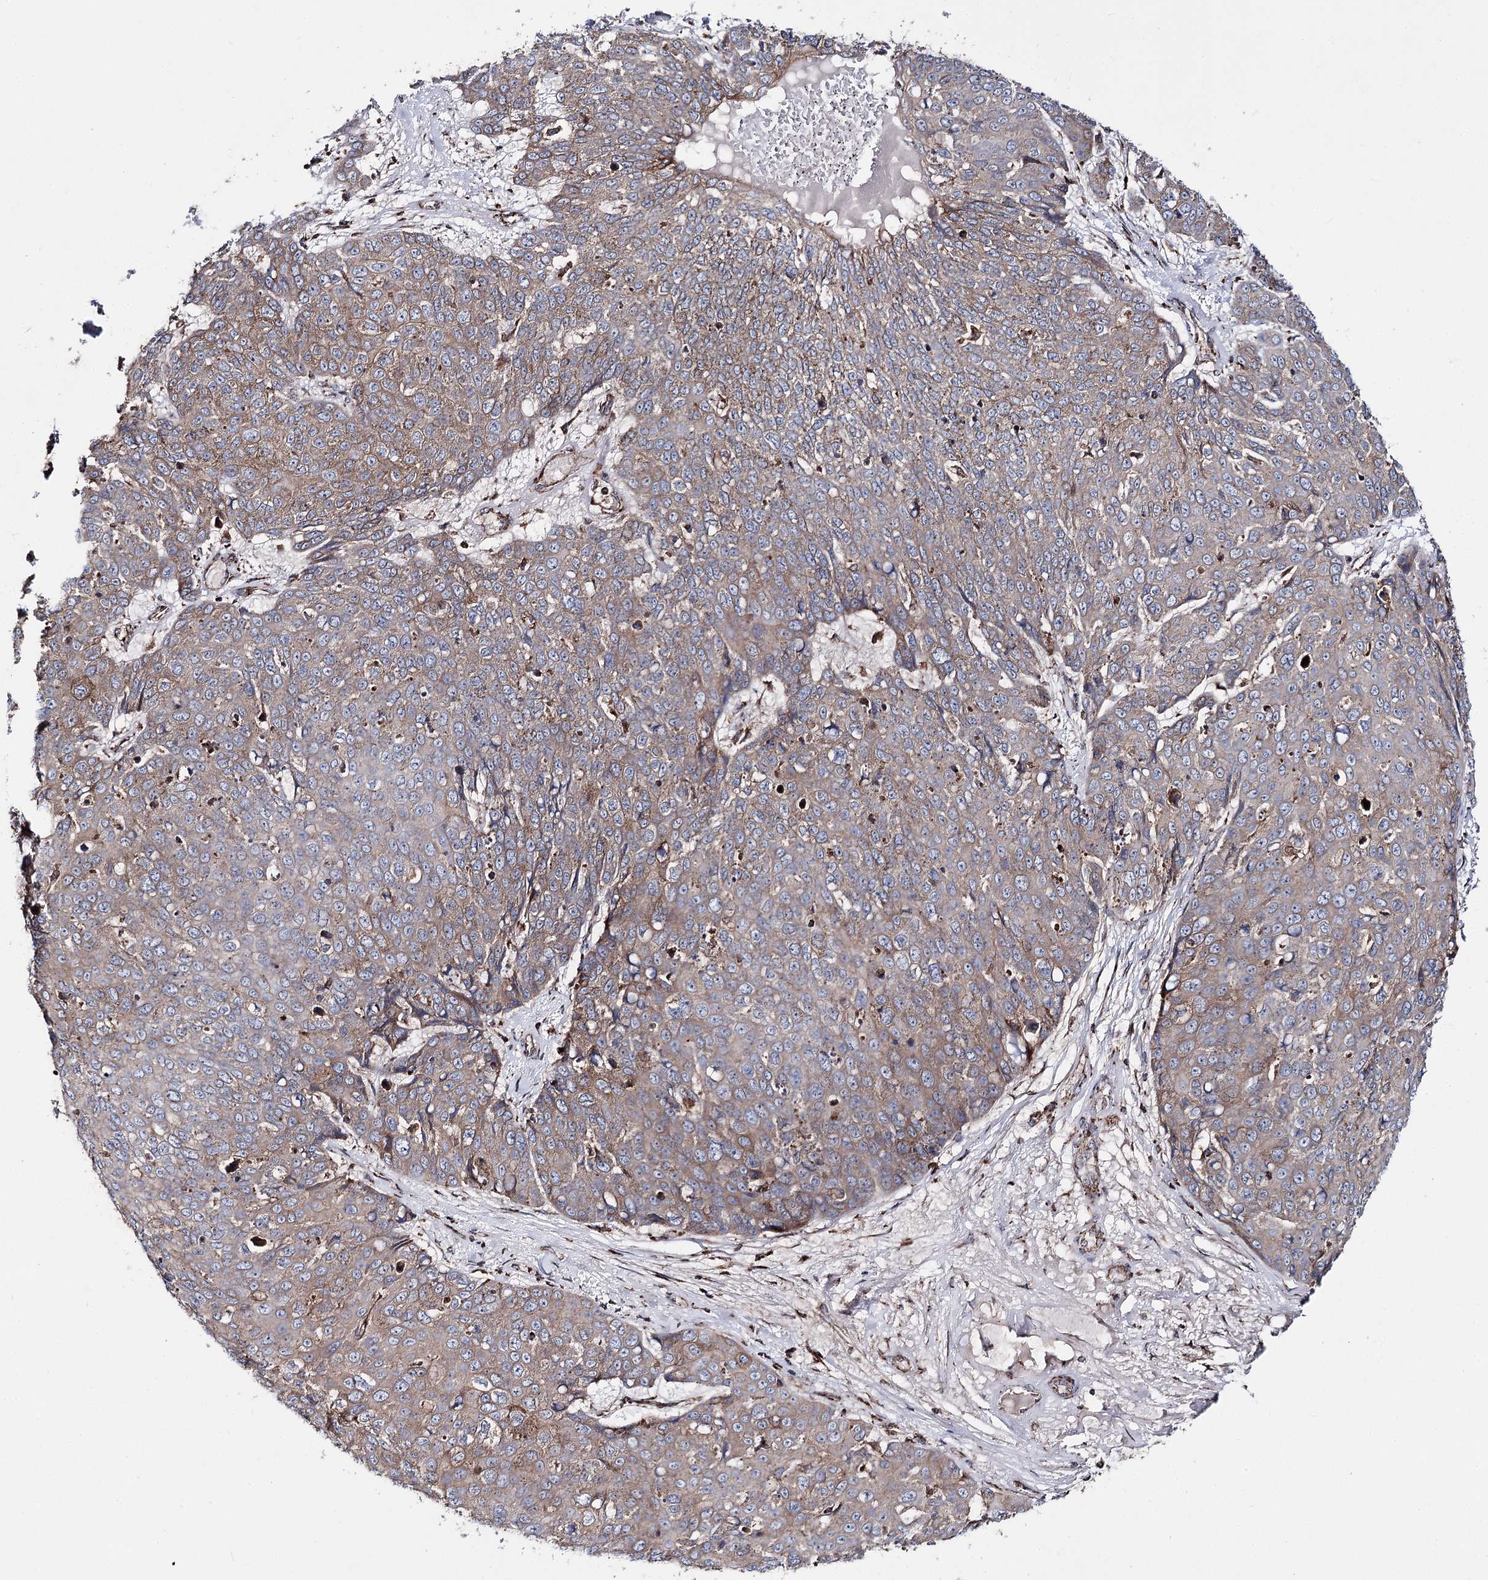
{"staining": {"intensity": "weak", "quantity": "<25%", "location": "cytoplasmic/membranous"}, "tissue": "skin cancer", "cell_type": "Tumor cells", "image_type": "cancer", "snomed": [{"axis": "morphology", "description": "Squamous cell carcinoma, NOS"}, {"axis": "topography", "description": "Skin"}], "caption": "Immunohistochemical staining of human skin squamous cell carcinoma exhibits no significant staining in tumor cells.", "gene": "MSANTD2", "patient": {"sex": "male", "age": 71}}